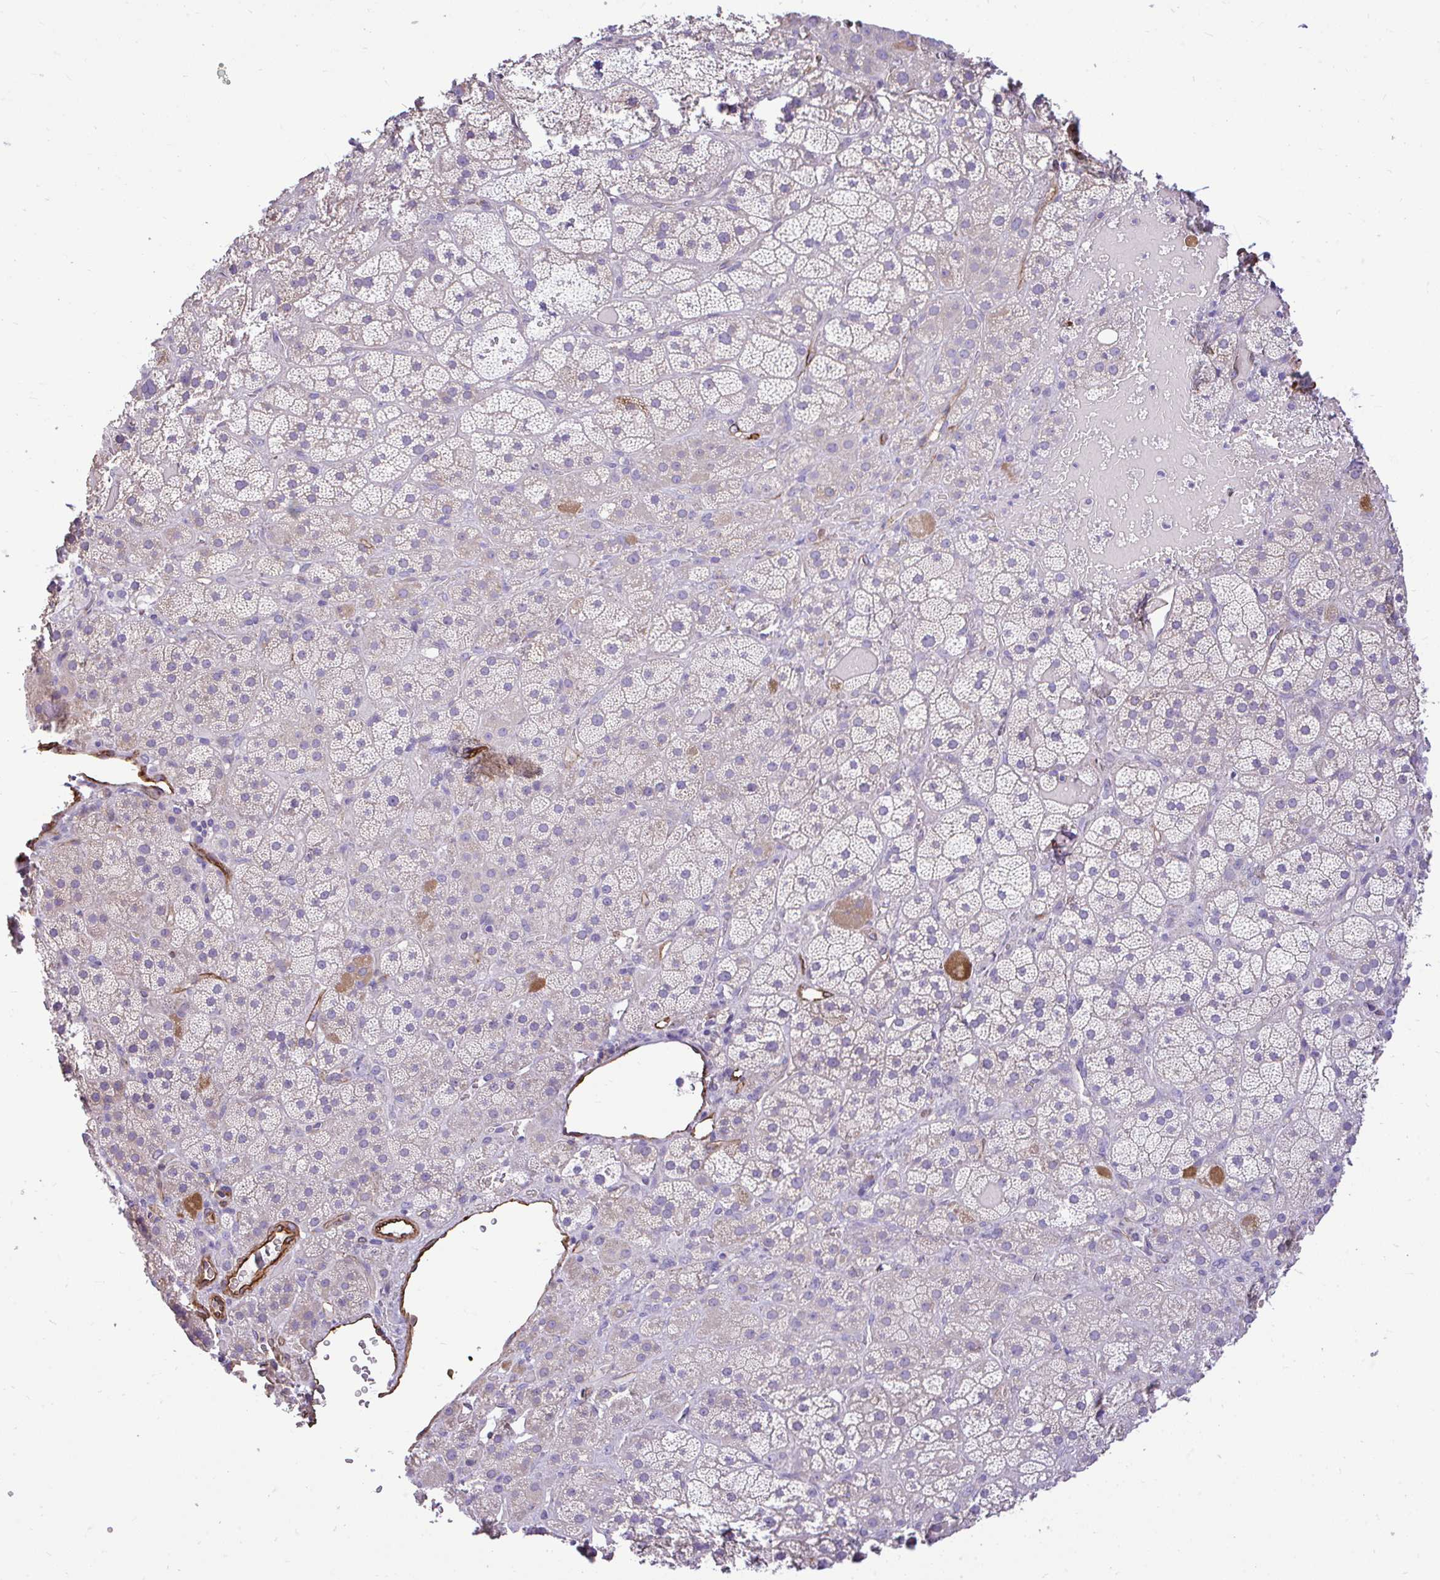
{"staining": {"intensity": "moderate", "quantity": "<25%", "location": "cytoplasmic/membranous"}, "tissue": "adrenal gland", "cell_type": "Glandular cells", "image_type": "normal", "snomed": [{"axis": "morphology", "description": "Normal tissue, NOS"}, {"axis": "topography", "description": "Adrenal gland"}], "caption": "Immunohistochemistry (IHC) of benign adrenal gland reveals low levels of moderate cytoplasmic/membranous expression in approximately <25% of glandular cells.", "gene": "PTPRK", "patient": {"sex": "male", "age": 57}}